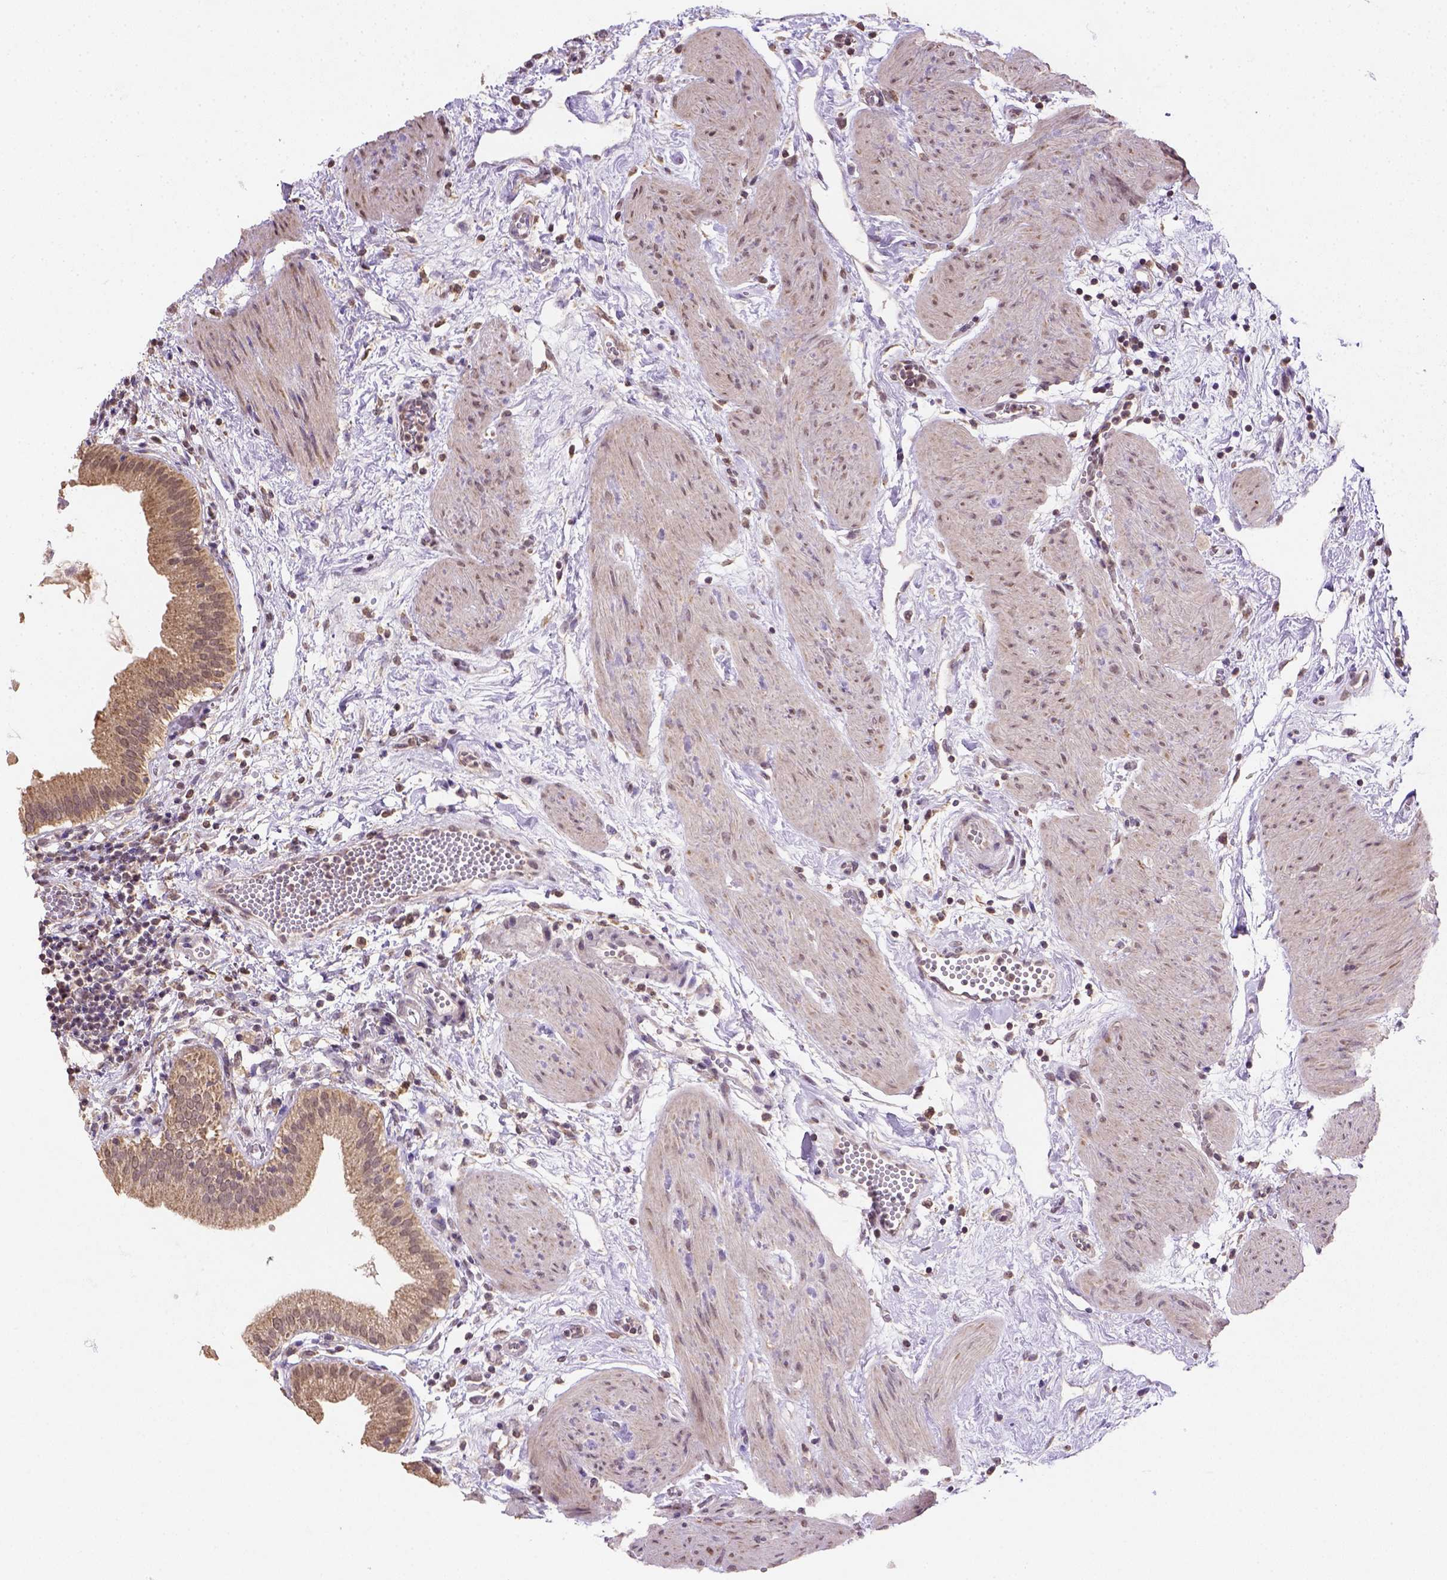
{"staining": {"intensity": "moderate", "quantity": ">75%", "location": "cytoplasmic/membranous"}, "tissue": "gallbladder", "cell_type": "Glandular cells", "image_type": "normal", "snomed": [{"axis": "morphology", "description": "Normal tissue, NOS"}, {"axis": "topography", "description": "Gallbladder"}], "caption": "High-power microscopy captured an IHC photomicrograph of unremarkable gallbladder, revealing moderate cytoplasmic/membranous expression in about >75% of glandular cells. (DAB (3,3'-diaminobenzidine) IHC with brightfield microscopy, high magnification).", "gene": "NUDT10", "patient": {"sex": "female", "age": 65}}